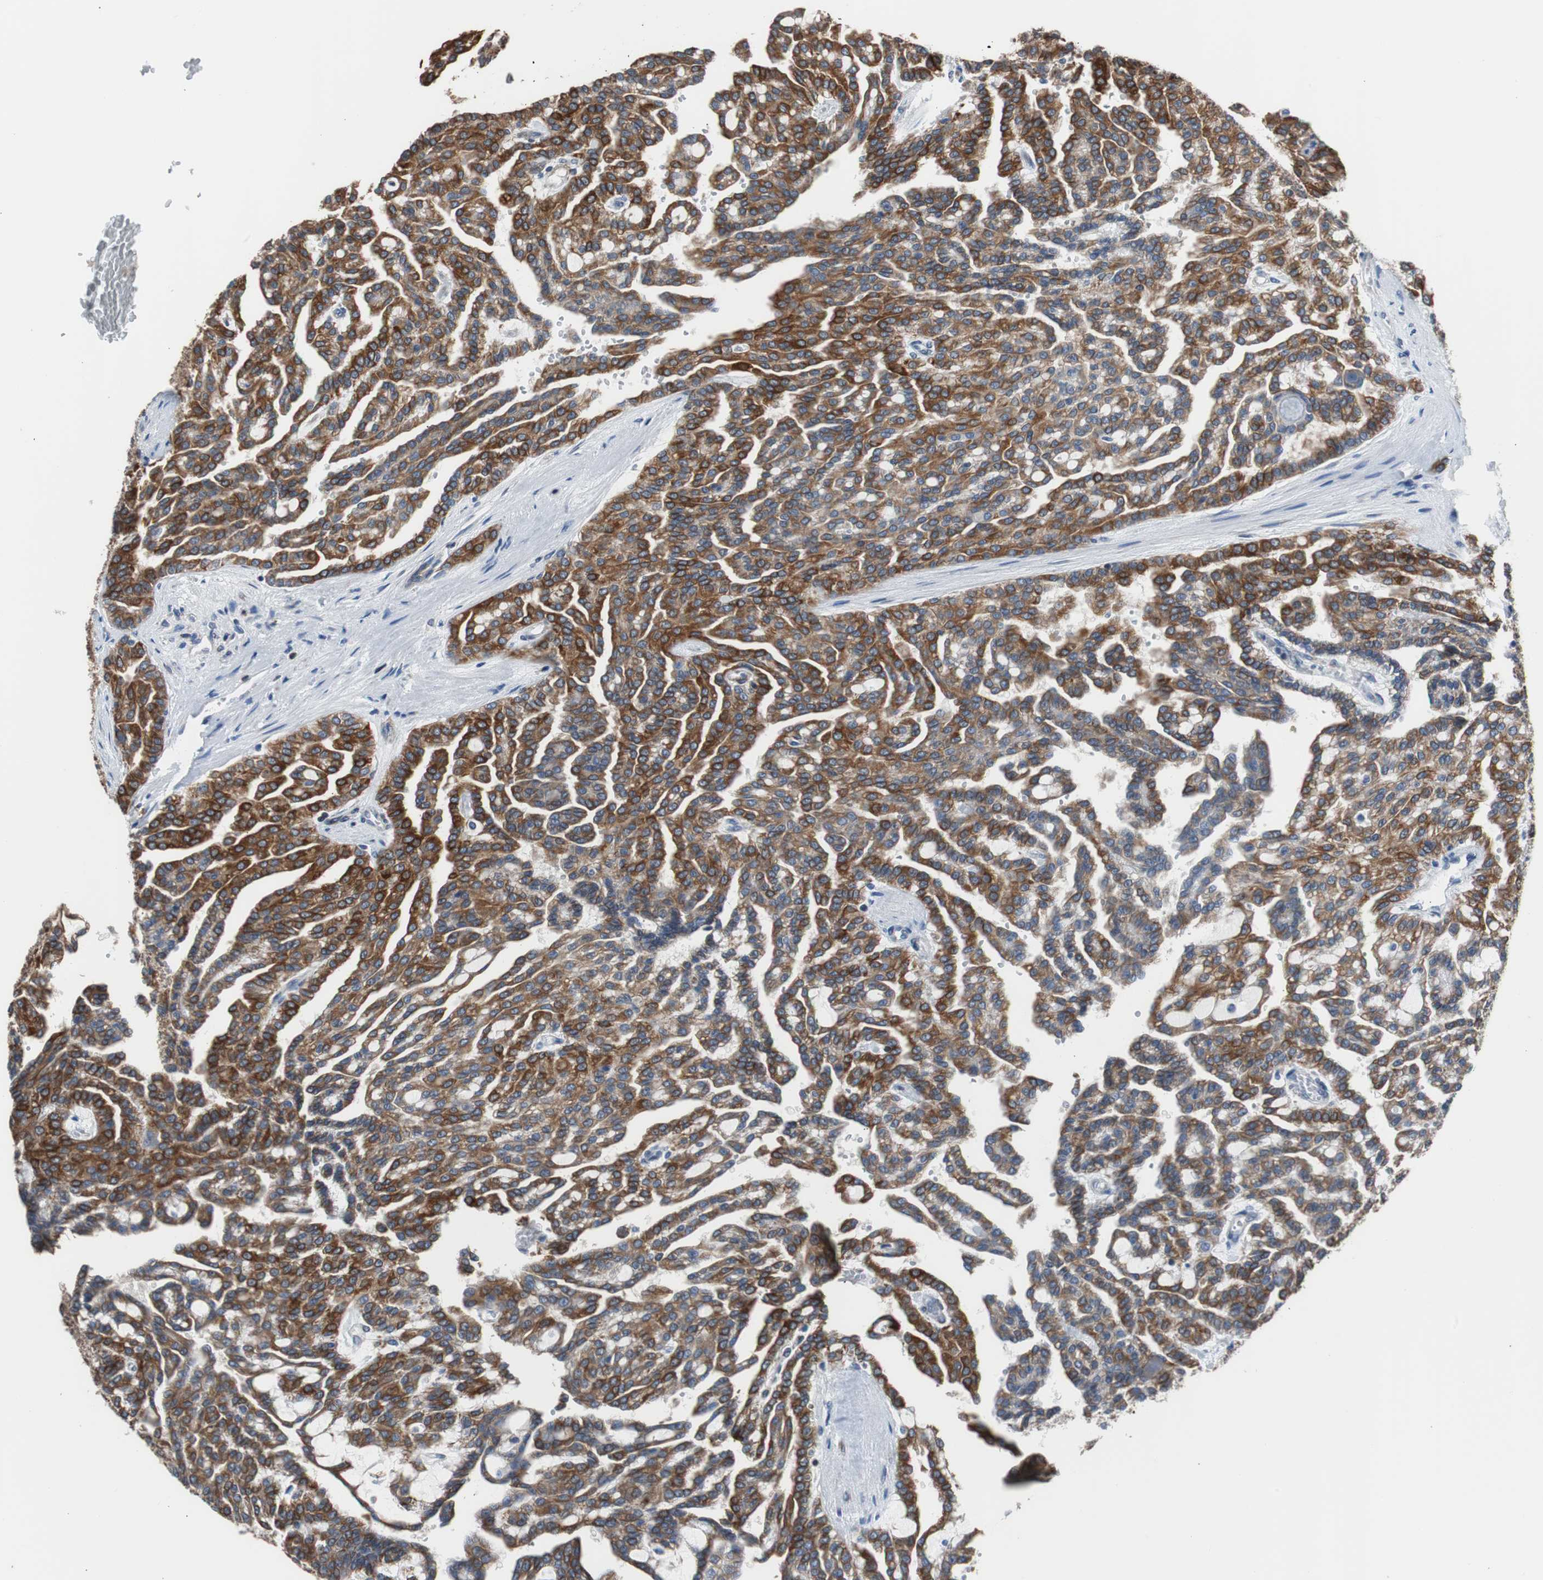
{"staining": {"intensity": "strong", "quantity": ">75%", "location": "cytoplasmic/membranous"}, "tissue": "renal cancer", "cell_type": "Tumor cells", "image_type": "cancer", "snomed": [{"axis": "morphology", "description": "Adenocarcinoma, NOS"}, {"axis": "topography", "description": "Kidney"}], "caption": "IHC (DAB (3,3'-diaminobenzidine)) staining of human renal cancer (adenocarcinoma) displays strong cytoplasmic/membranous protein staining in about >75% of tumor cells.", "gene": "PBXIP1", "patient": {"sex": "male", "age": 63}}